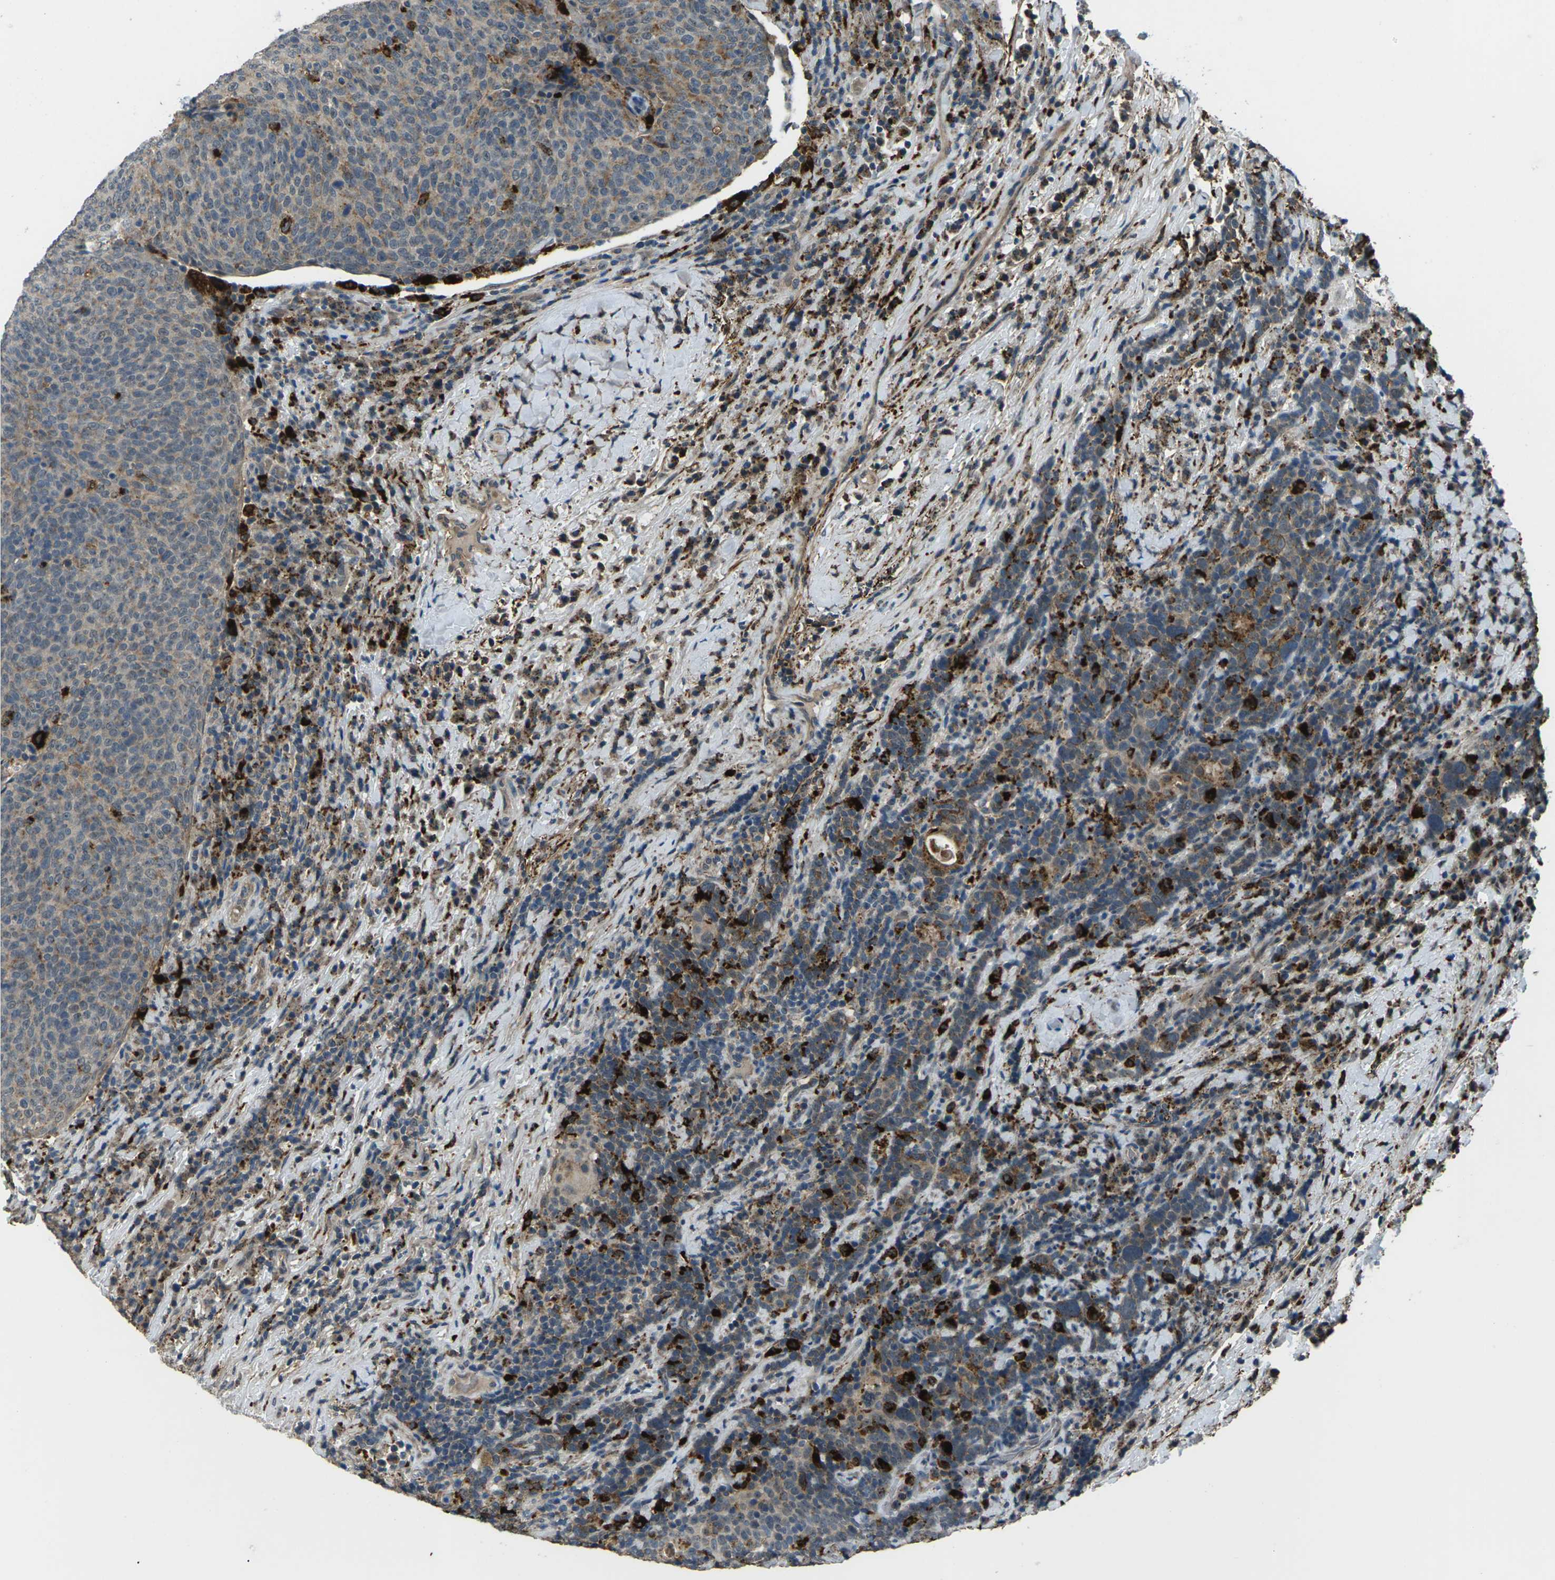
{"staining": {"intensity": "weak", "quantity": "25%-75%", "location": "cytoplasmic/membranous"}, "tissue": "head and neck cancer", "cell_type": "Tumor cells", "image_type": "cancer", "snomed": [{"axis": "morphology", "description": "Squamous cell carcinoma, NOS"}, {"axis": "morphology", "description": "Squamous cell carcinoma, metastatic, NOS"}, {"axis": "topography", "description": "Lymph node"}, {"axis": "topography", "description": "Head-Neck"}], "caption": "Immunohistochemistry photomicrograph of head and neck cancer stained for a protein (brown), which reveals low levels of weak cytoplasmic/membranous positivity in approximately 25%-75% of tumor cells.", "gene": "SLC31A2", "patient": {"sex": "male", "age": 62}}